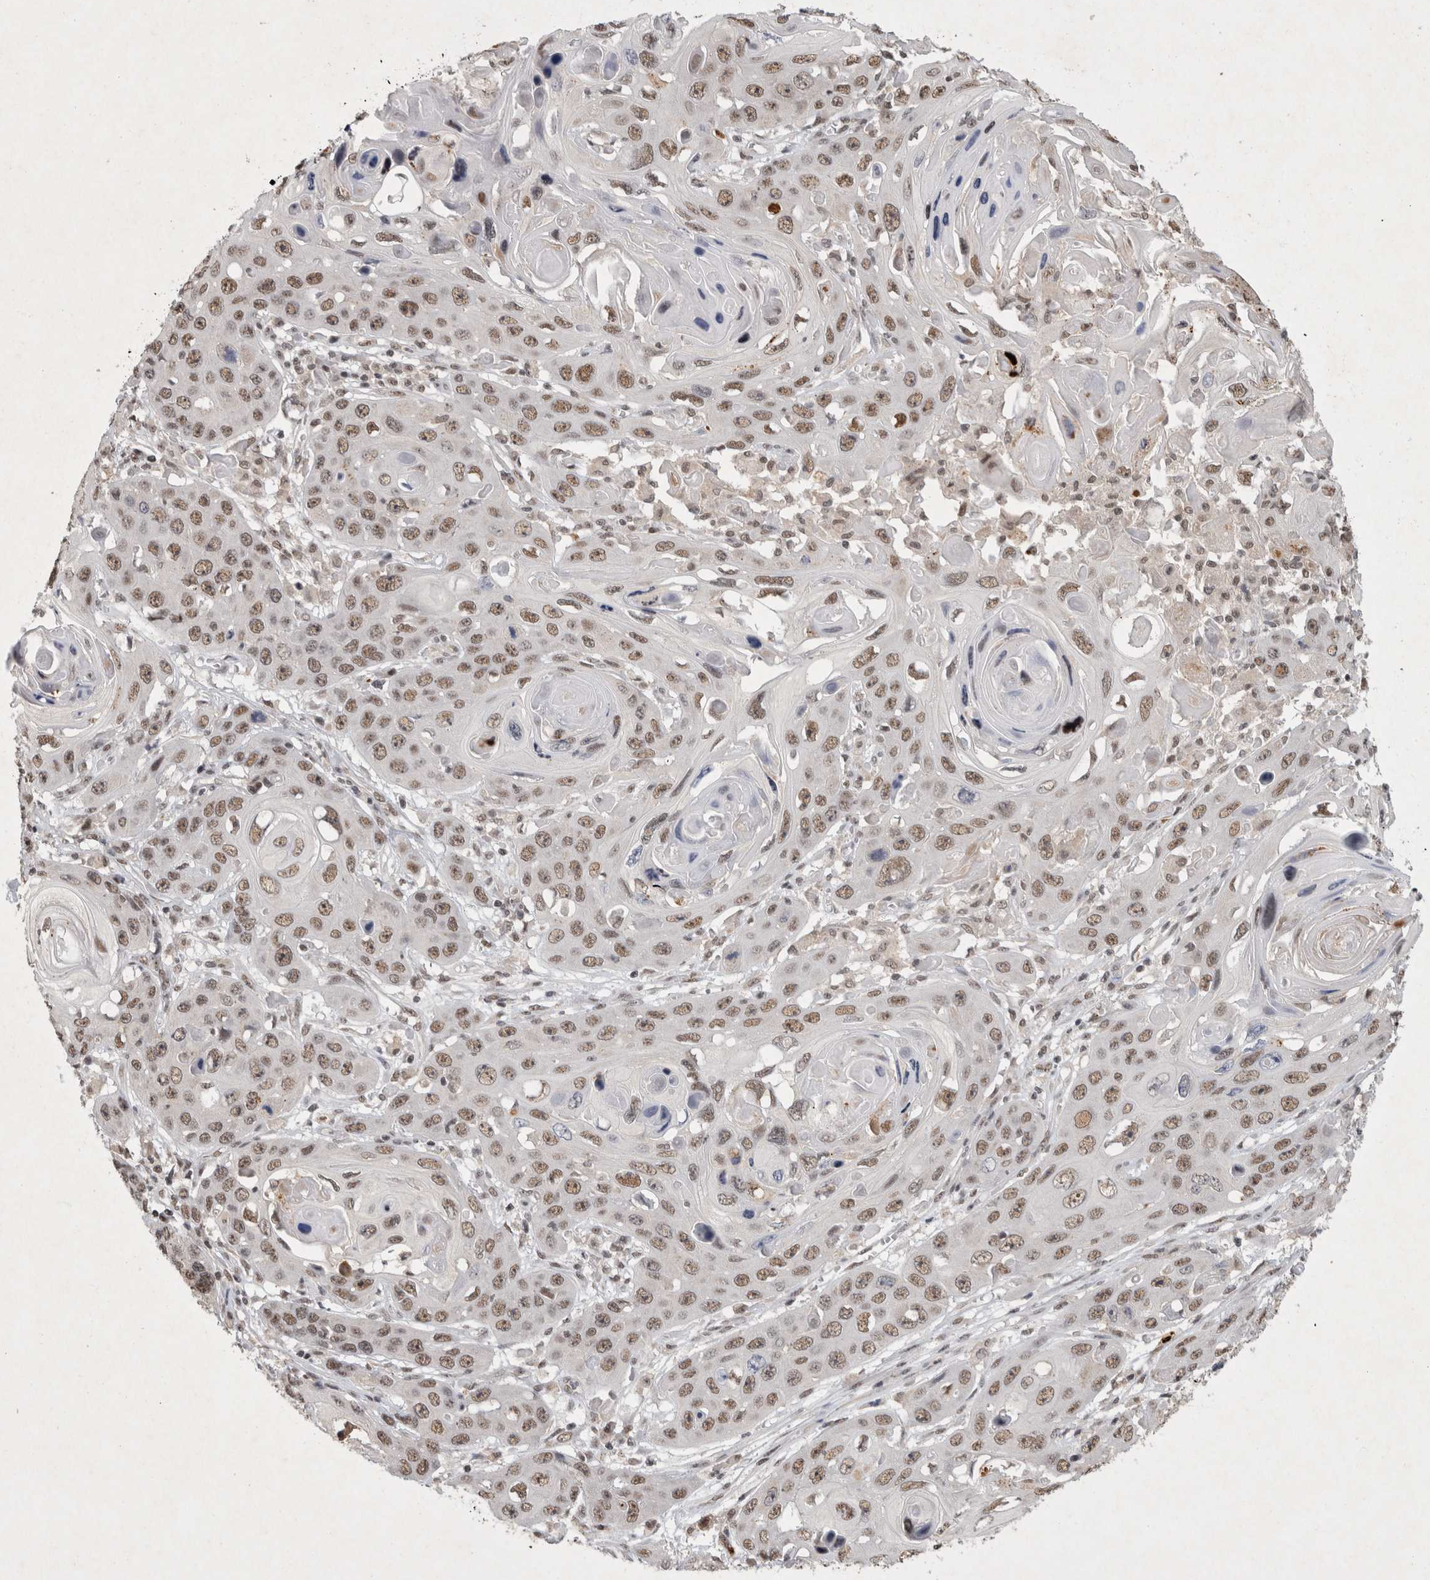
{"staining": {"intensity": "moderate", "quantity": ">75%", "location": "nuclear"}, "tissue": "skin cancer", "cell_type": "Tumor cells", "image_type": "cancer", "snomed": [{"axis": "morphology", "description": "Squamous cell carcinoma, NOS"}, {"axis": "topography", "description": "Skin"}], "caption": "Immunohistochemical staining of skin cancer demonstrates medium levels of moderate nuclear protein staining in approximately >75% of tumor cells.", "gene": "XRCC5", "patient": {"sex": "male", "age": 55}}